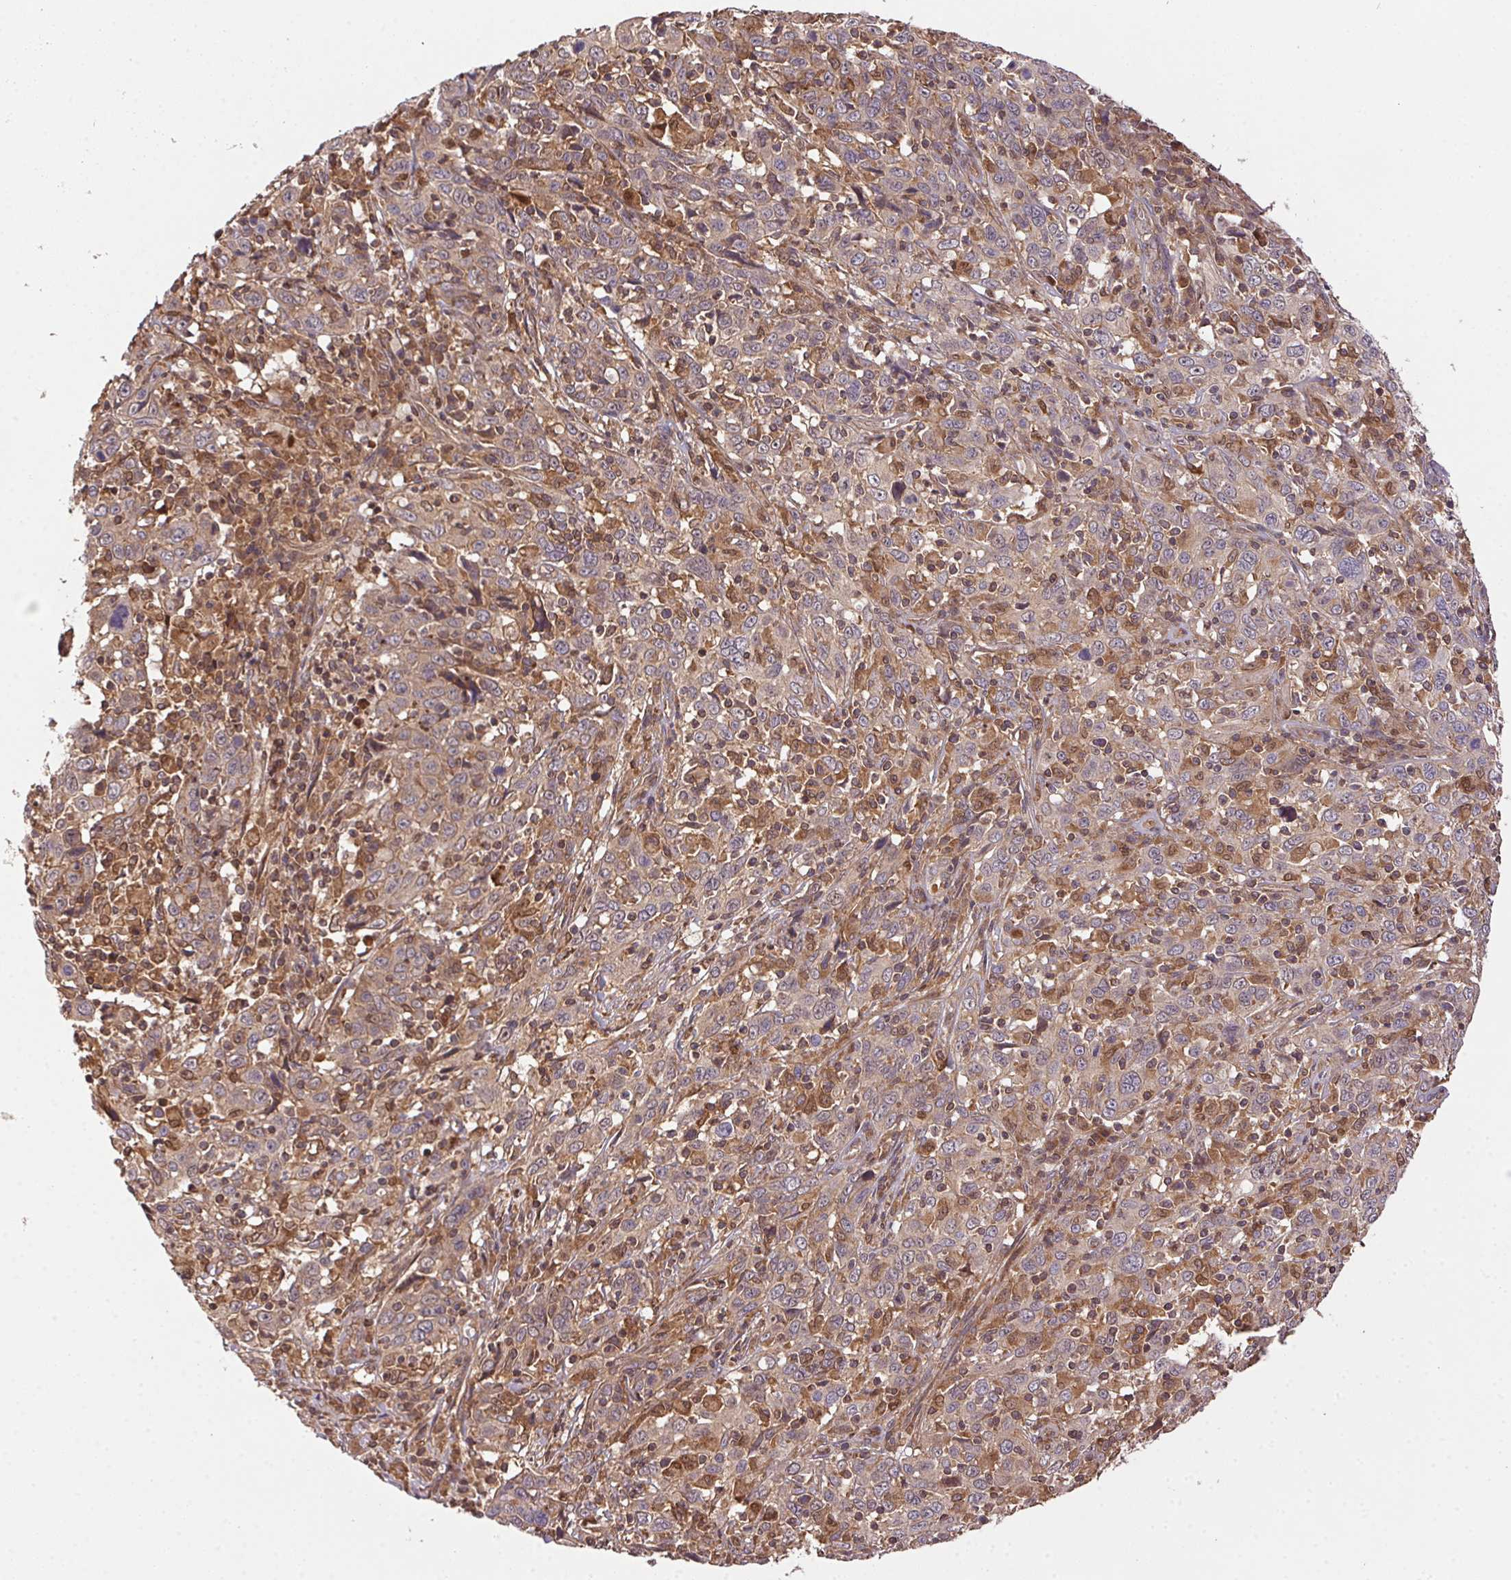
{"staining": {"intensity": "negative", "quantity": "none", "location": "none"}, "tissue": "breast cancer", "cell_type": "Tumor cells", "image_type": "cancer", "snomed": [{"axis": "morphology", "description": "Duct carcinoma"}, {"axis": "topography", "description": "Breast"}], "caption": "Human breast cancer stained for a protein using immunohistochemistry (IHC) exhibits no staining in tumor cells.", "gene": "MEX3D", "patient": {"sex": "female", "age": 75}}